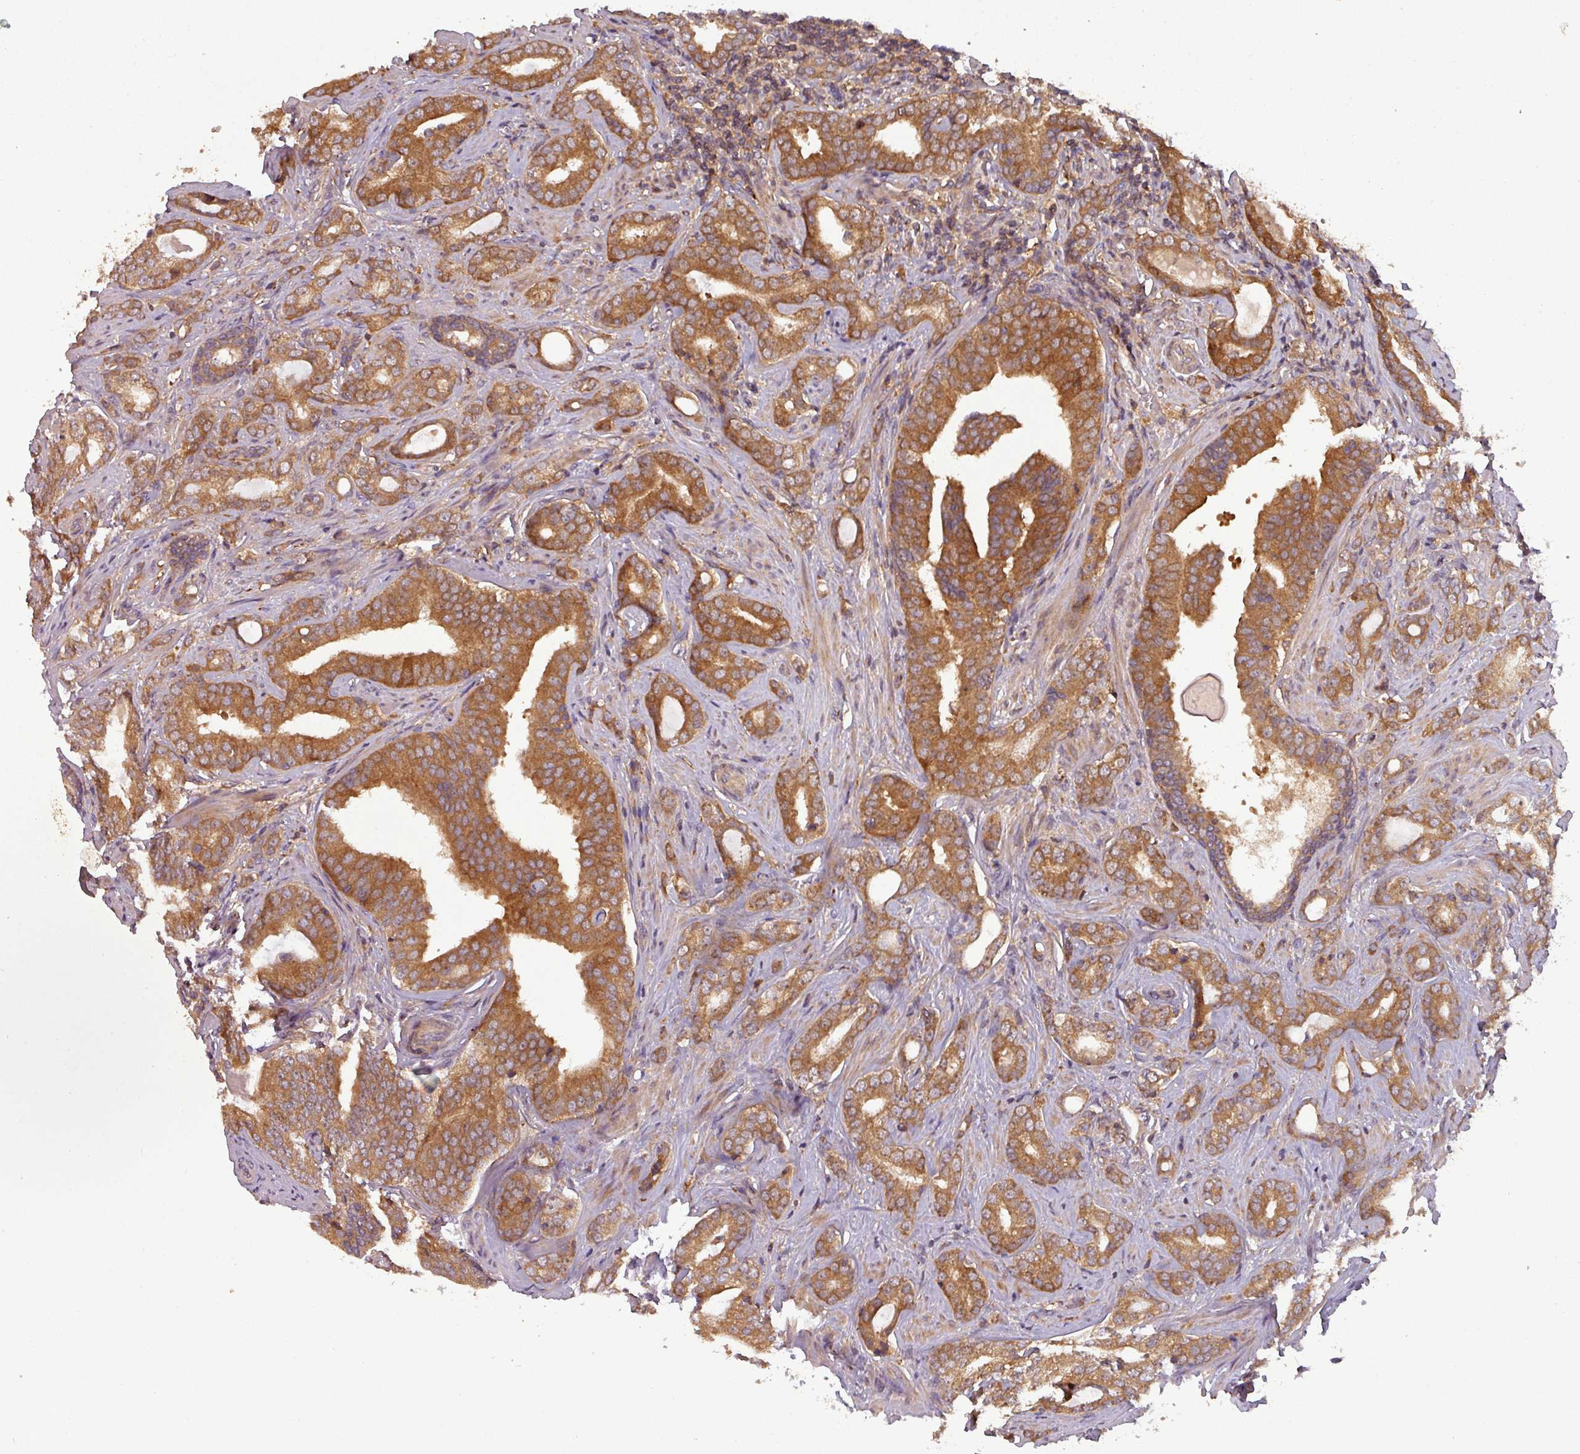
{"staining": {"intensity": "moderate", "quantity": ">75%", "location": "cytoplasmic/membranous"}, "tissue": "prostate cancer", "cell_type": "Tumor cells", "image_type": "cancer", "snomed": [{"axis": "morphology", "description": "Adenocarcinoma, High grade"}, {"axis": "topography", "description": "Prostate"}], "caption": "Immunohistochemistry micrograph of neoplastic tissue: prostate cancer (adenocarcinoma (high-grade)) stained using immunohistochemistry demonstrates medium levels of moderate protein expression localized specifically in the cytoplasmic/membranous of tumor cells, appearing as a cytoplasmic/membranous brown color.", "gene": "GSKIP", "patient": {"sex": "male", "age": 63}}